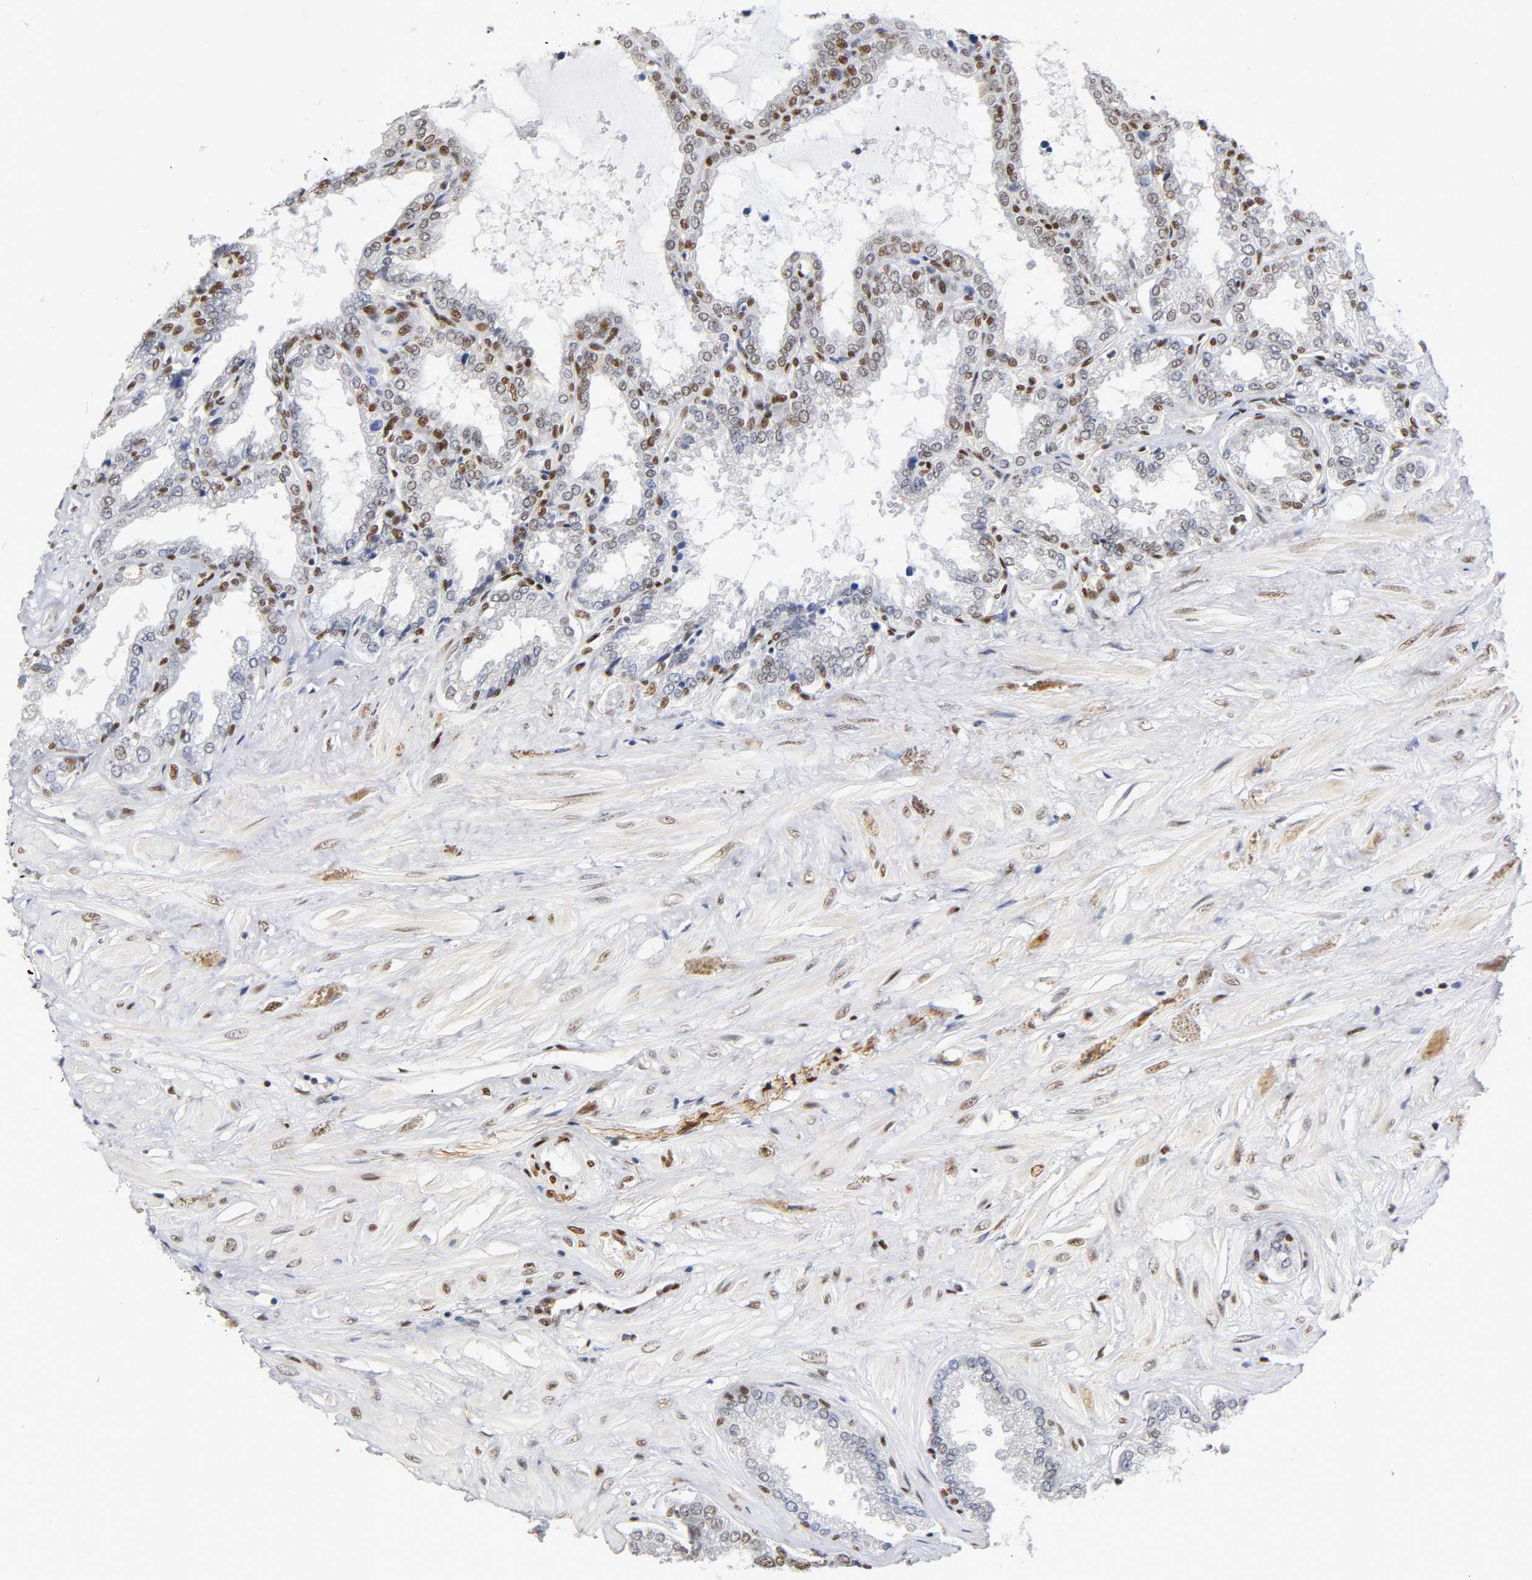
{"staining": {"intensity": "moderate", "quantity": "25%-75%", "location": "nuclear"}, "tissue": "seminal vesicle", "cell_type": "Glandular cells", "image_type": "normal", "snomed": [{"axis": "morphology", "description": "Normal tissue, NOS"}, {"axis": "topography", "description": "Seminal veicle"}], "caption": "Brown immunohistochemical staining in normal human seminal vesicle exhibits moderate nuclear positivity in approximately 25%-75% of glandular cells. (DAB IHC, brown staining for protein, blue staining for nuclei).", "gene": "NR3C1", "patient": {"sex": "male", "age": 46}}